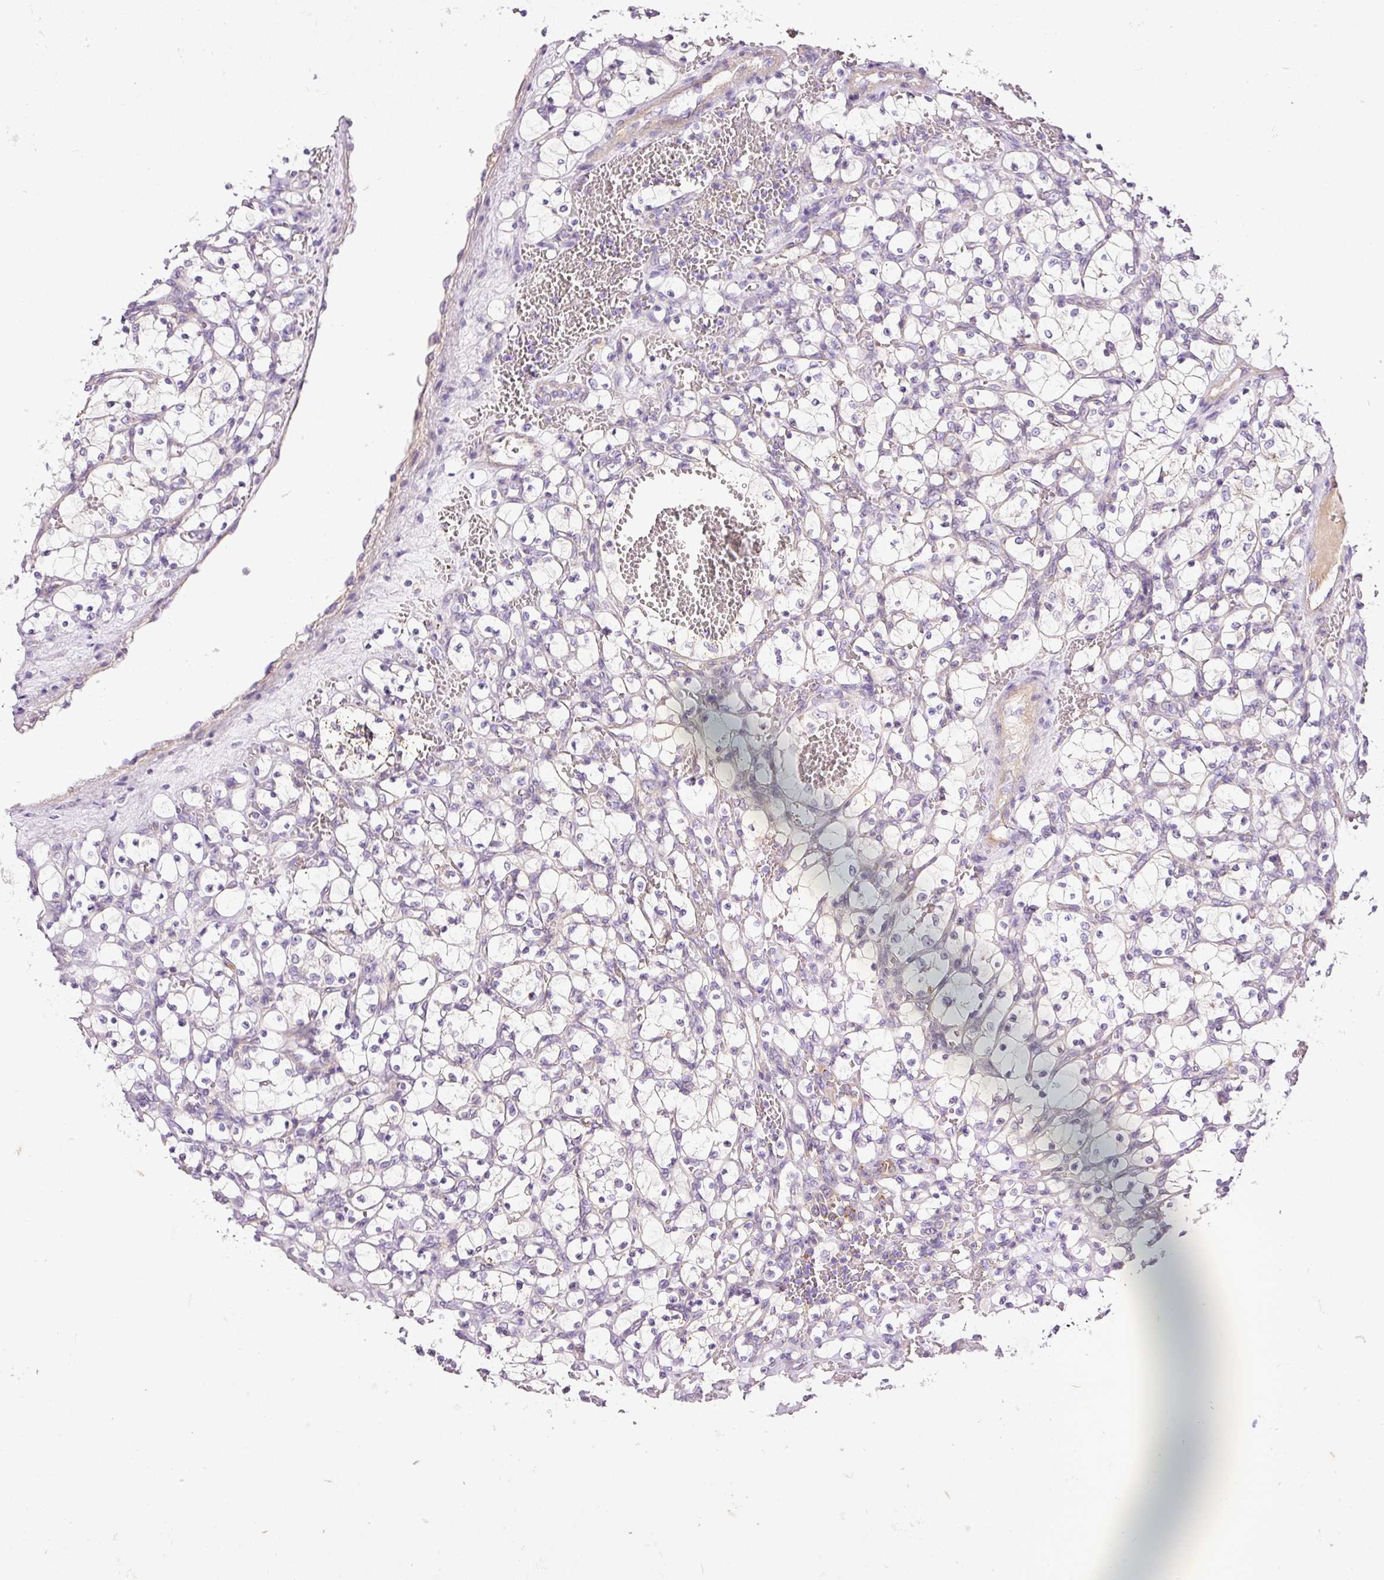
{"staining": {"intensity": "negative", "quantity": "none", "location": "none"}, "tissue": "renal cancer", "cell_type": "Tumor cells", "image_type": "cancer", "snomed": [{"axis": "morphology", "description": "Adenocarcinoma, NOS"}, {"axis": "topography", "description": "Kidney"}], "caption": "Renal adenocarcinoma was stained to show a protein in brown. There is no significant positivity in tumor cells.", "gene": "KPNA5", "patient": {"sex": "female", "age": 69}}